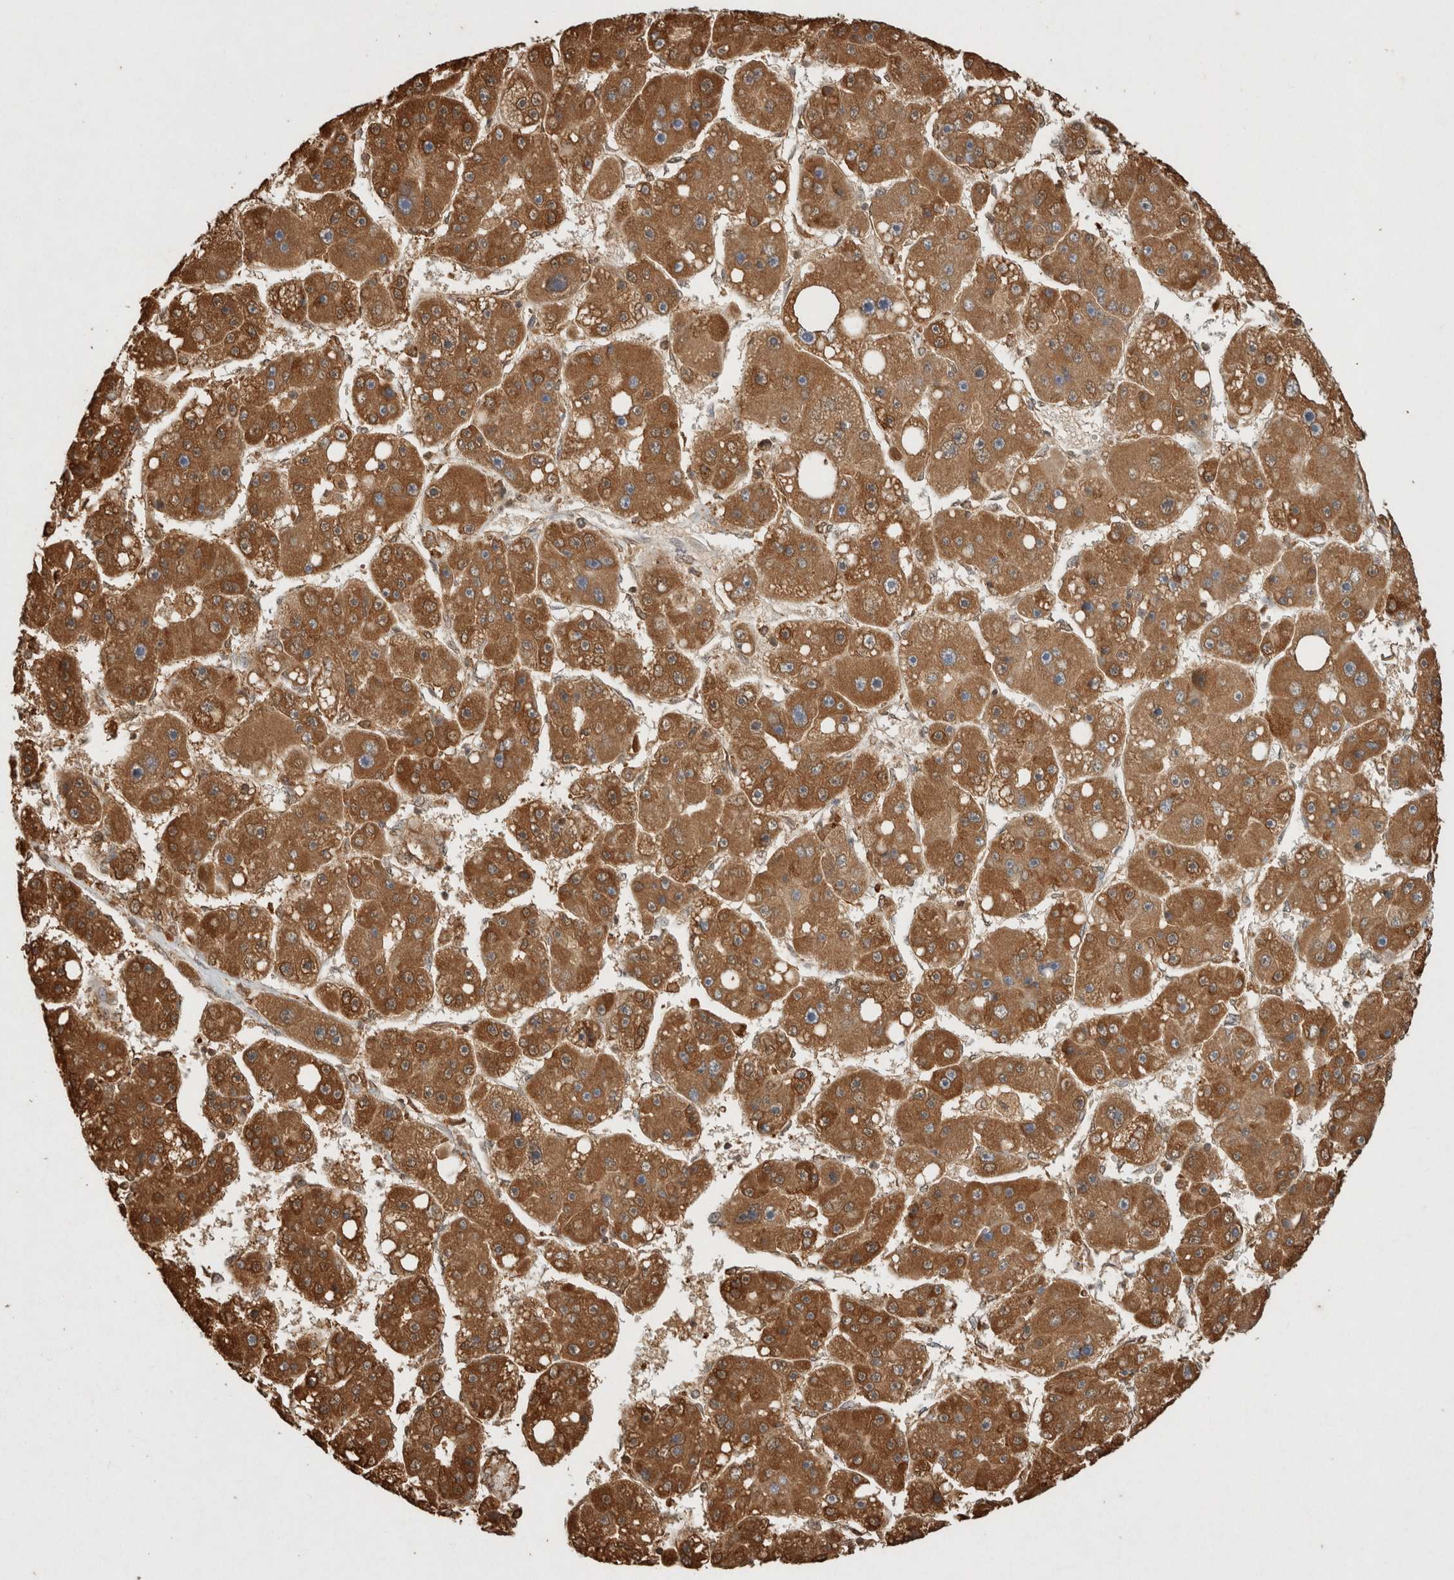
{"staining": {"intensity": "moderate", "quantity": ">75%", "location": "cytoplasmic/membranous"}, "tissue": "liver cancer", "cell_type": "Tumor cells", "image_type": "cancer", "snomed": [{"axis": "morphology", "description": "Carcinoma, Hepatocellular, NOS"}, {"axis": "topography", "description": "Liver"}], "caption": "Immunohistochemistry of hepatocellular carcinoma (liver) demonstrates medium levels of moderate cytoplasmic/membranous positivity in about >75% of tumor cells. (Brightfield microscopy of DAB IHC at high magnification).", "gene": "ERAP1", "patient": {"sex": "female", "age": 61}}